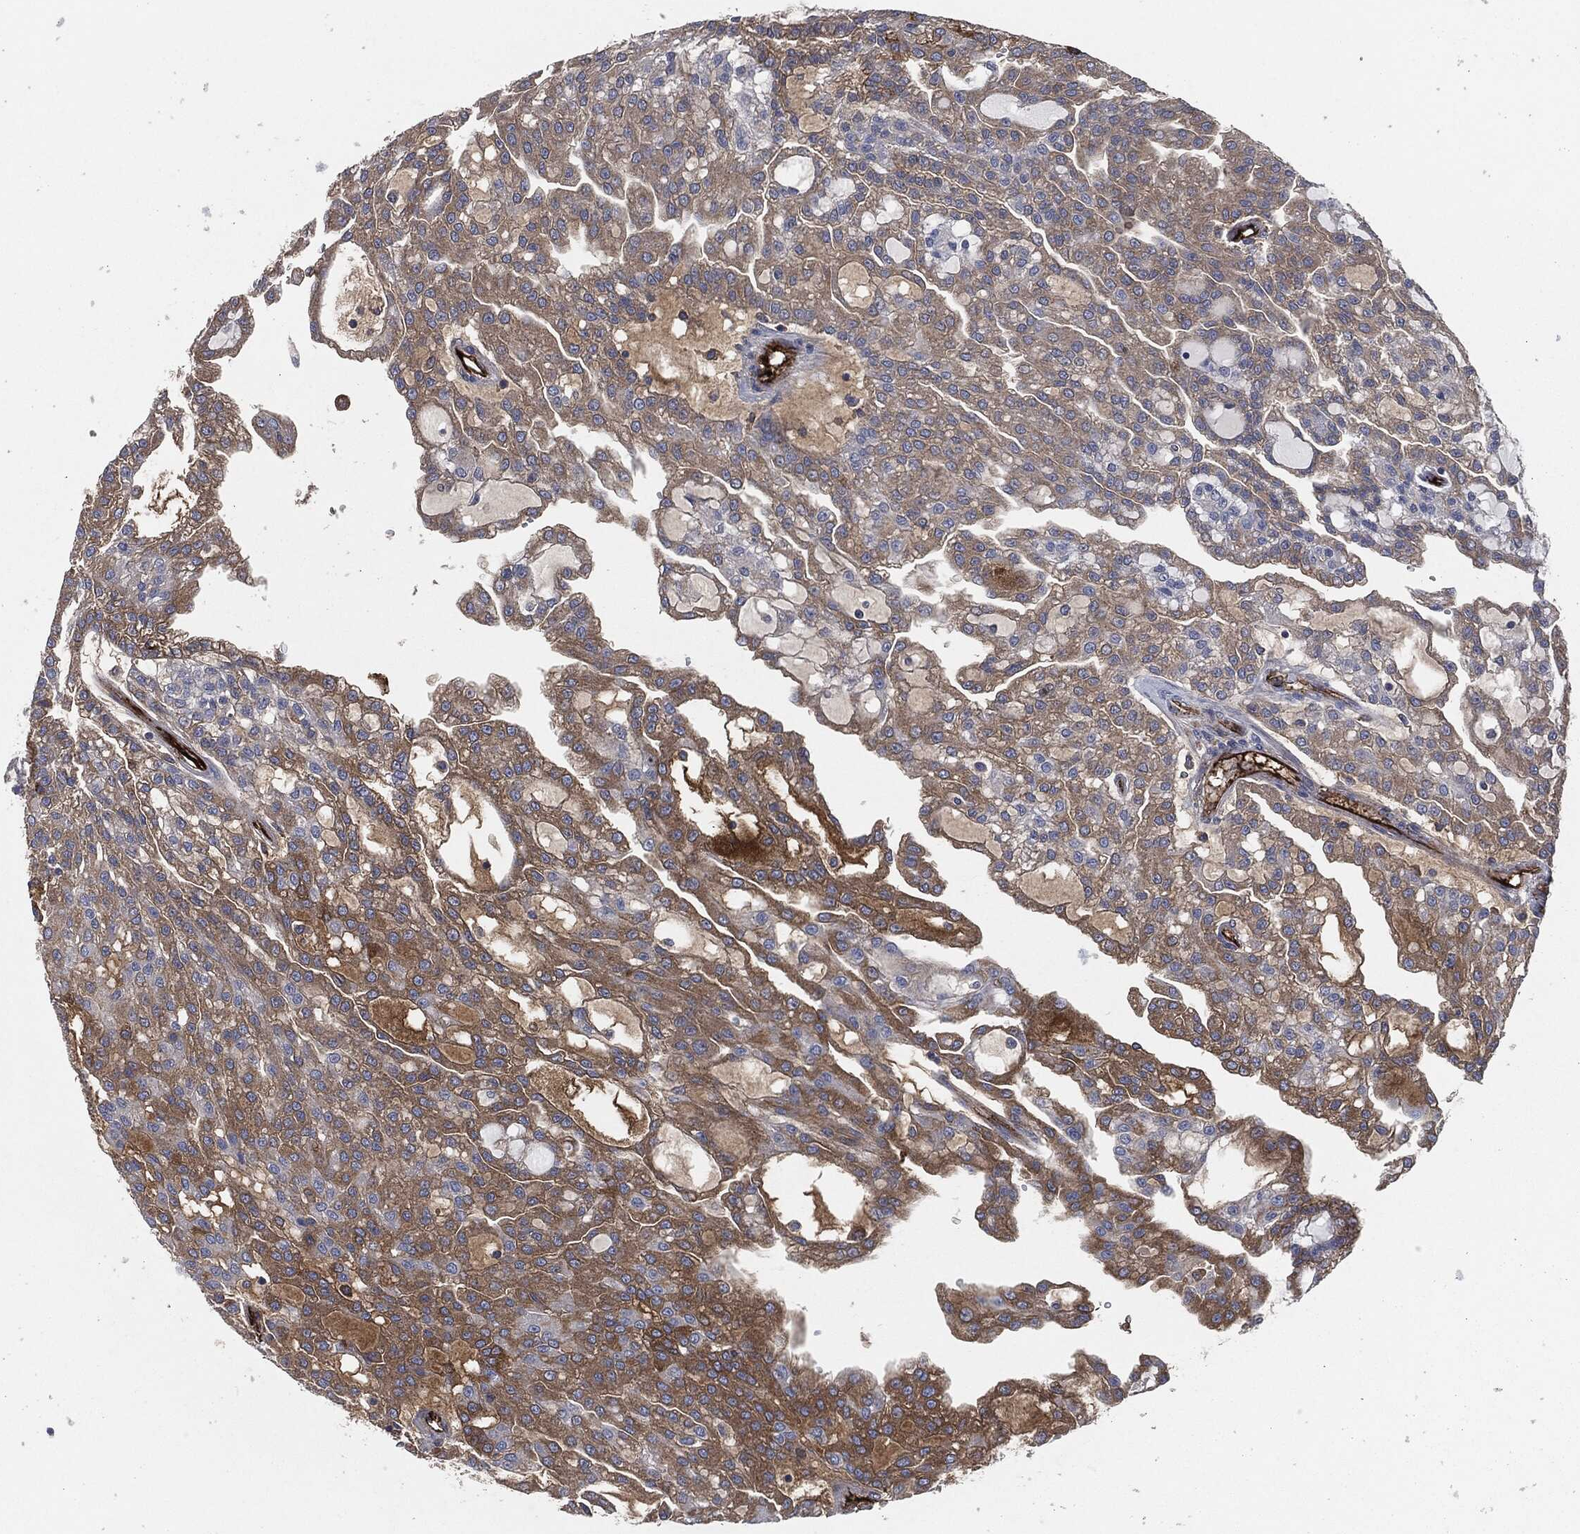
{"staining": {"intensity": "weak", "quantity": "<25%", "location": "cytoplasmic/membranous"}, "tissue": "renal cancer", "cell_type": "Tumor cells", "image_type": "cancer", "snomed": [{"axis": "morphology", "description": "Adenocarcinoma, NOS"}, {"axis": "topography", "description": "Kidney"}], "caption": "DAB (3,3'-diaminobenzidine) immunohistochemical staining of human renal adenocarcinoma shows no significant positivity in tumor cells.", "gene": "APOB", "patient": {"sex": "male", "age": 63}}